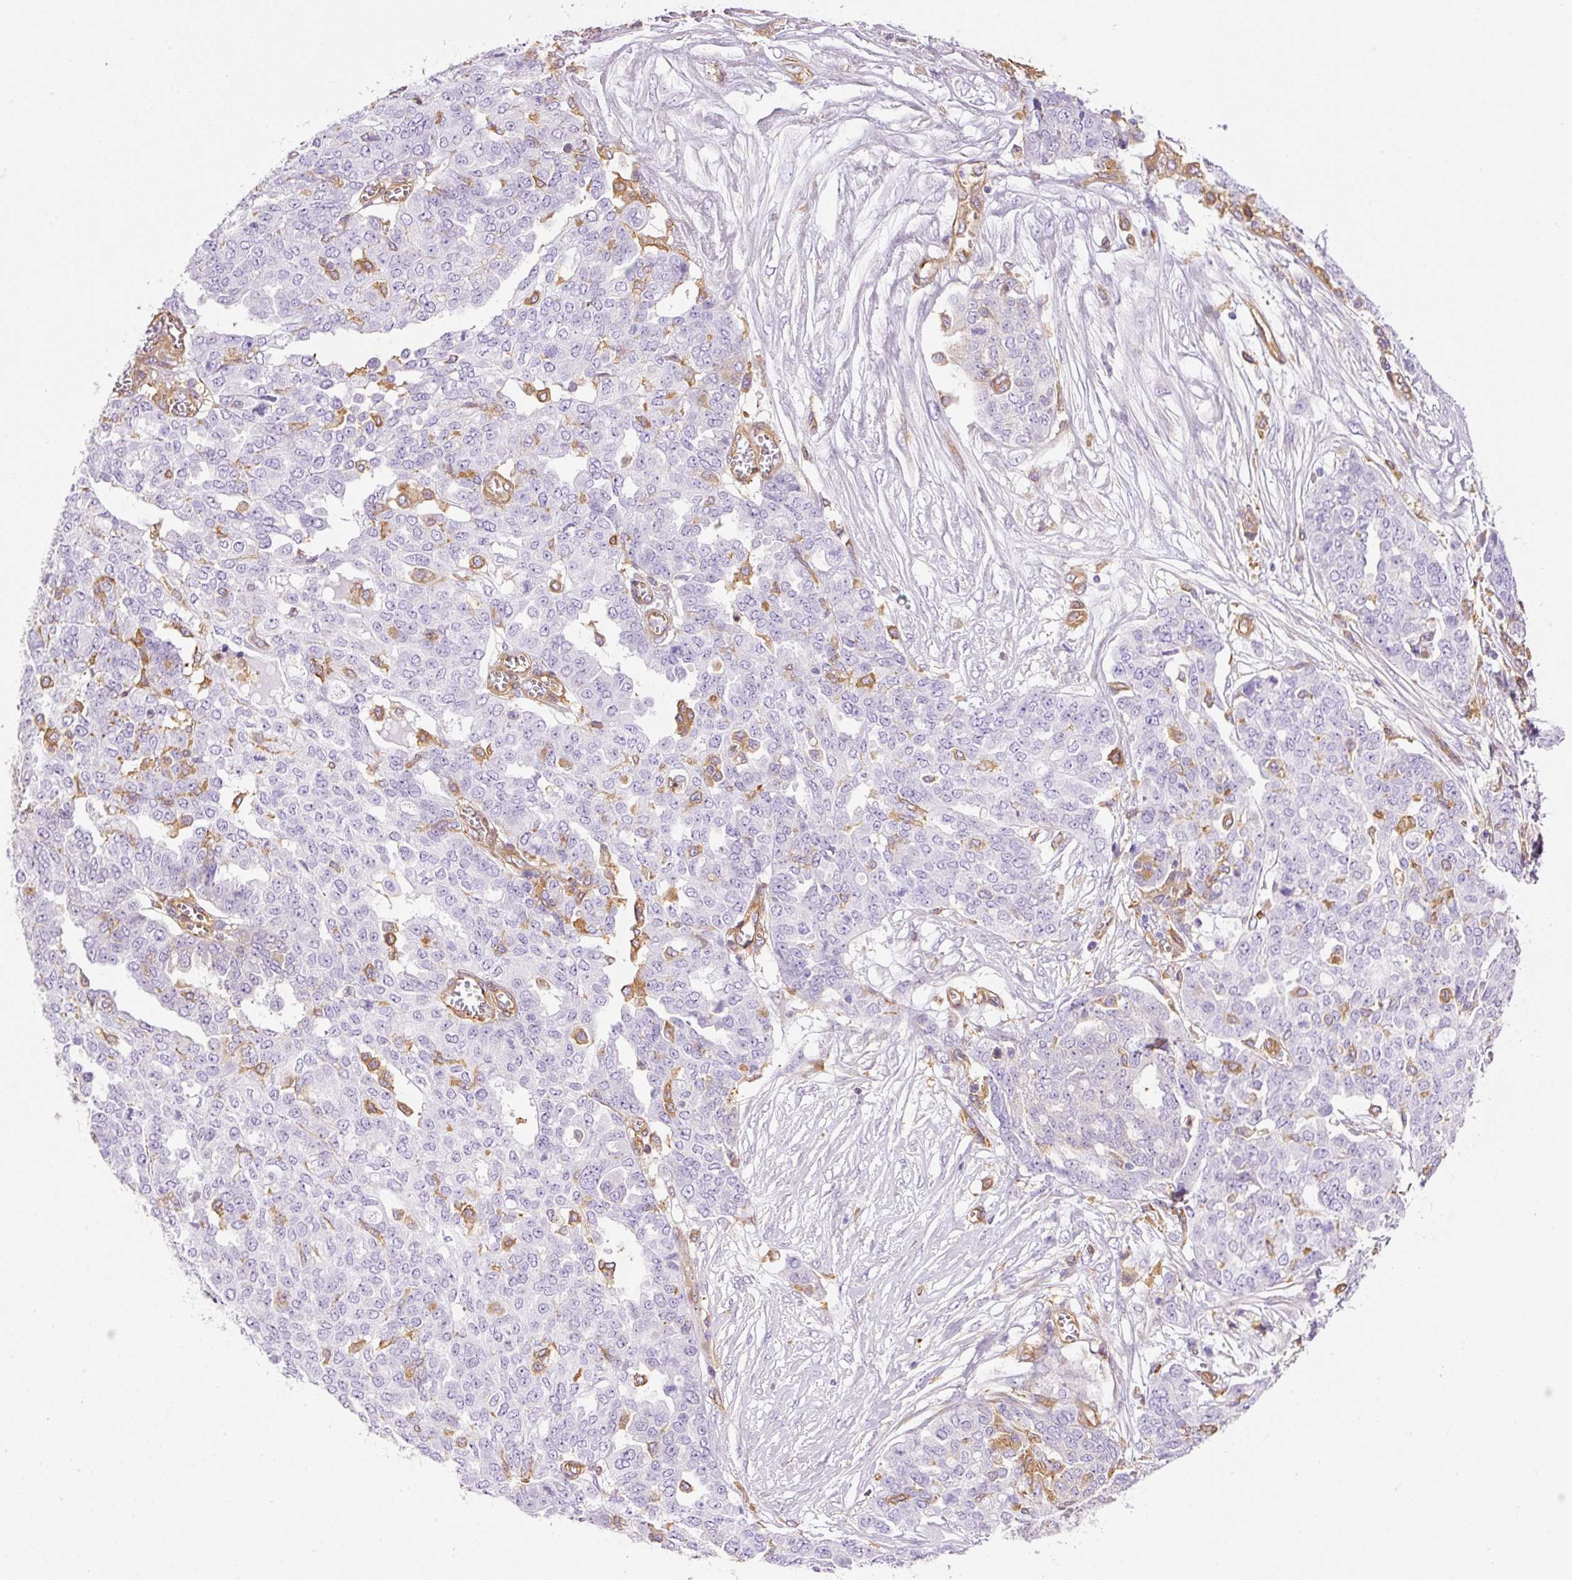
{"staining": {"intensity": "negative", "quantity": "none", "location": "none"}, "tissue": "ovarian cancer", "cell_type": "Tumor cells", "image_type": "cancer", "snomed": [{"axis": "morphology", "description": "Cystadenocarcinoma, serous, NOS"}, {"axis": "topography", "description": "Soft tissue"}, {"axis": "topography", "description": "Ovary"}], "caption": "The image exhibits no staining of tumor cells in serous cystadenocarcinoma (ovarian).", "gene": "IL10RB", "patient": {"sex": "female", "age": 57}}